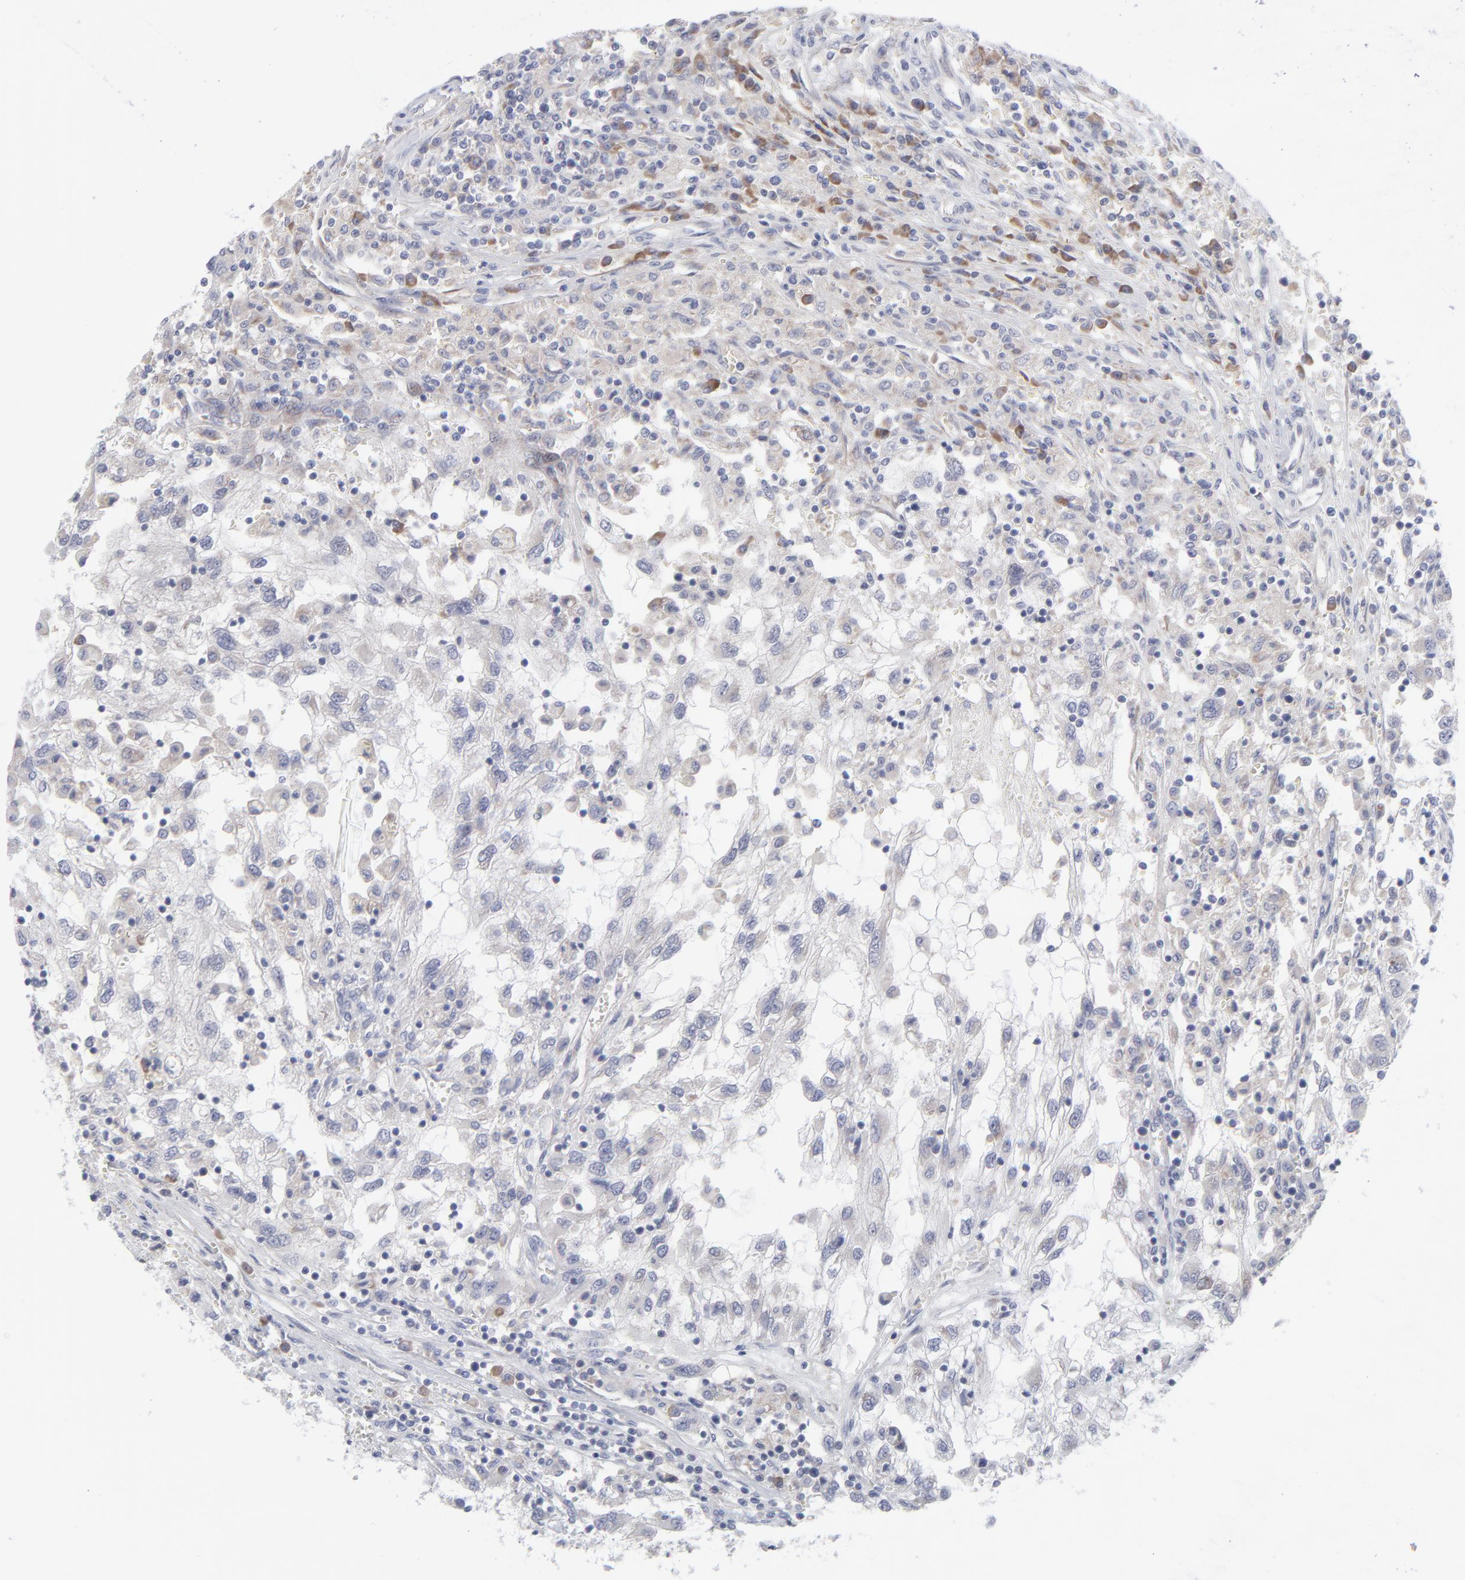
{"staining": {"intensity": "negative", "quantity": "none", "location": "none"}, "tissue": "renal cancer", "cell_type": "Tumor cells", "image_type": "cancer", "snomed": [{"axis": "morphology", "description": "Normal tissue, NOS"}, {"axis": "morphology", "description": "Adenocarcinoma, NOS"}, {"axis": "topography", "description": "Kidney"}], "caption": "A micrograph of renal cancer (adenocarcinoma) stained for a protein displays no brown staining in tumor cells.", "gene": "RPS24", "patient": {"sex": "male", "age": 71}}